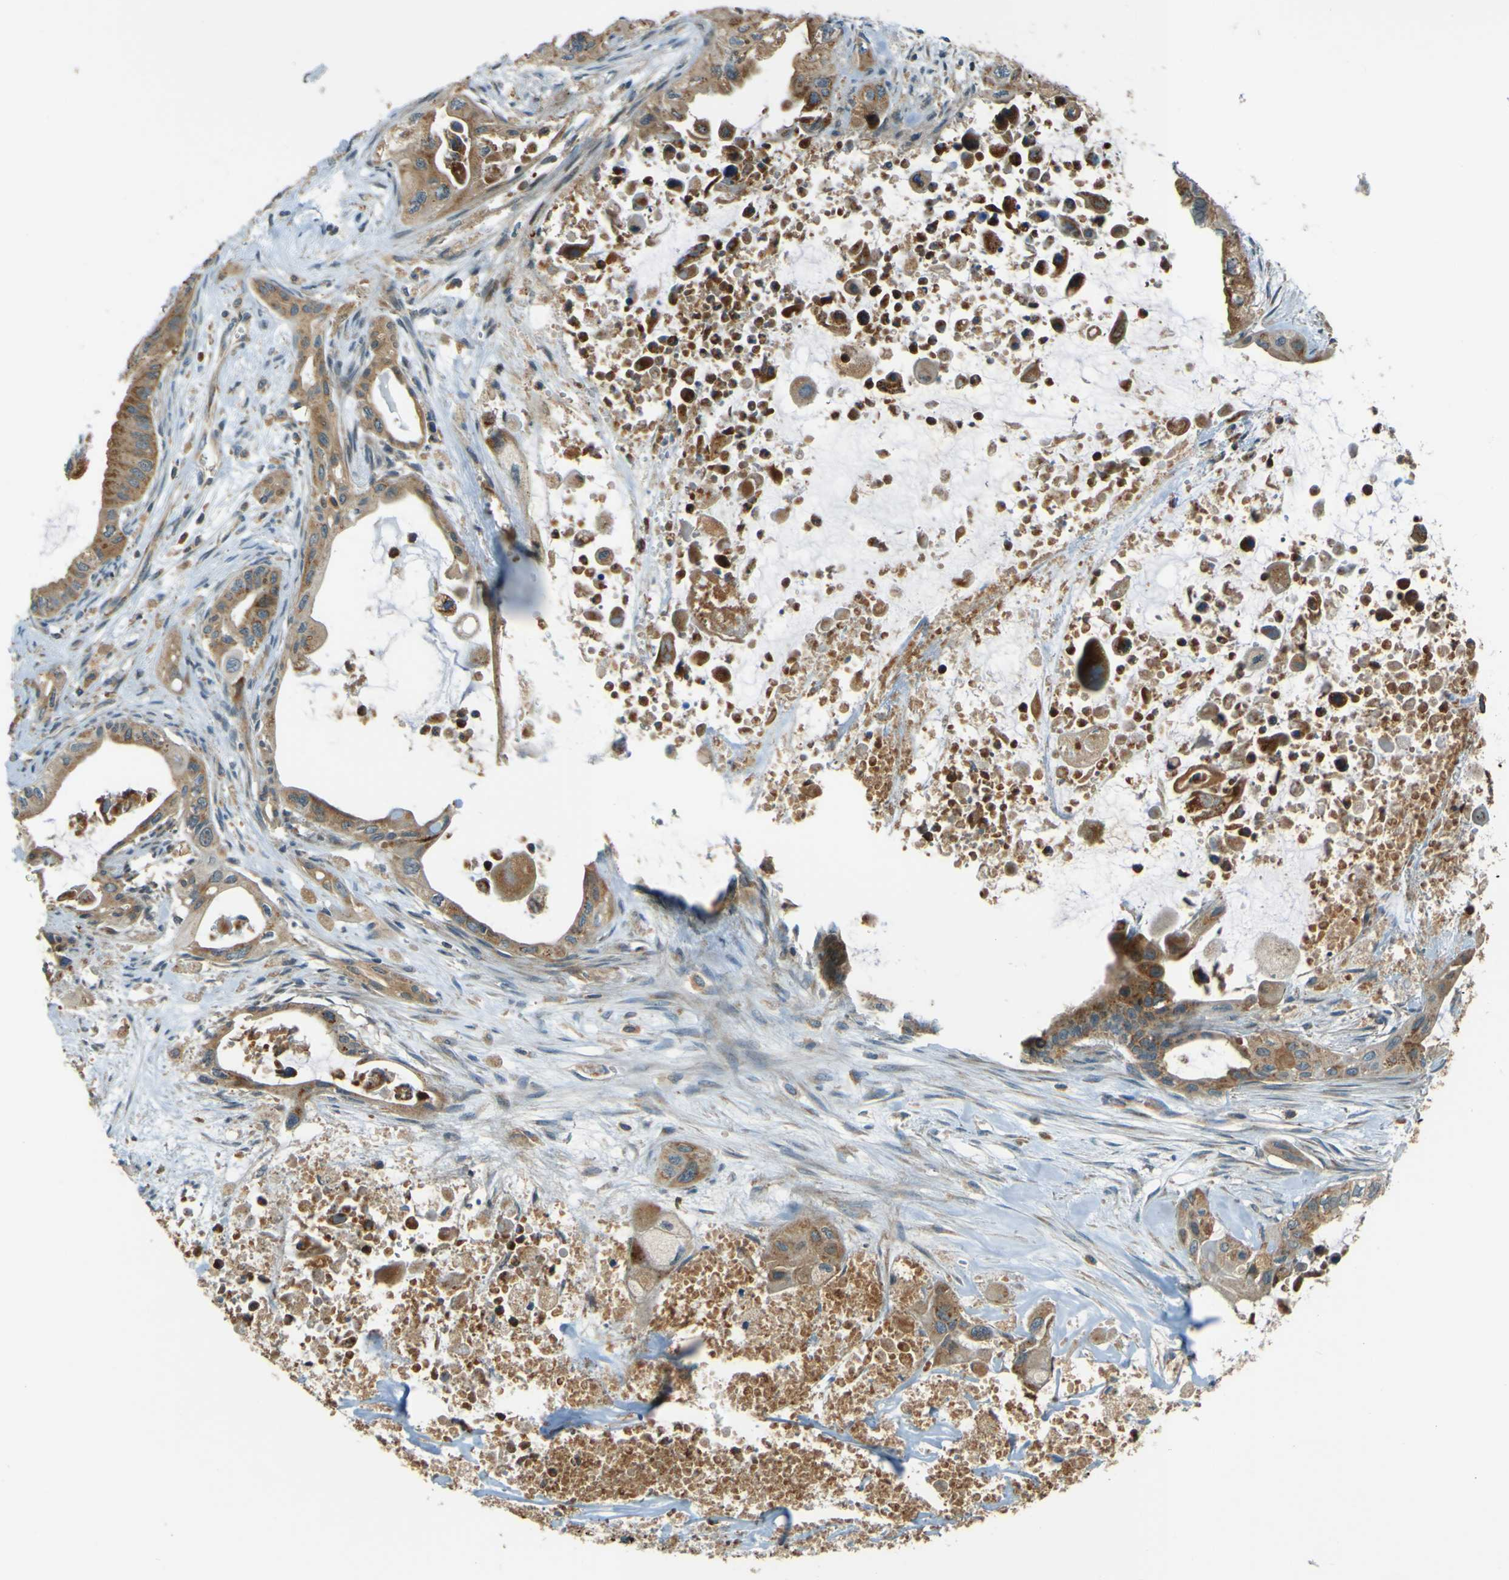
{"staining": {"intensity": "moderate", "quantity": ">75%", "location": "cytoplasmic/membranous"}, "tissue": "pancreatic cancer", "cell_type": "Tumor cells", "image_type": "cancer", "snomed": [{"axis": "morphology", "description": "Adenocarcinoma, NOS"}, {"axis": "topography", "description": "Pancreas"}], "caption": "Human adenocarcinoma (pancreatic) stained with a brown dye reveals moderate cytoplasmic/membranous positive expression in approximately >75% of tumor cells.", "gene": "DNAJC5", "patient": {"sex": "male", "age": 73}}